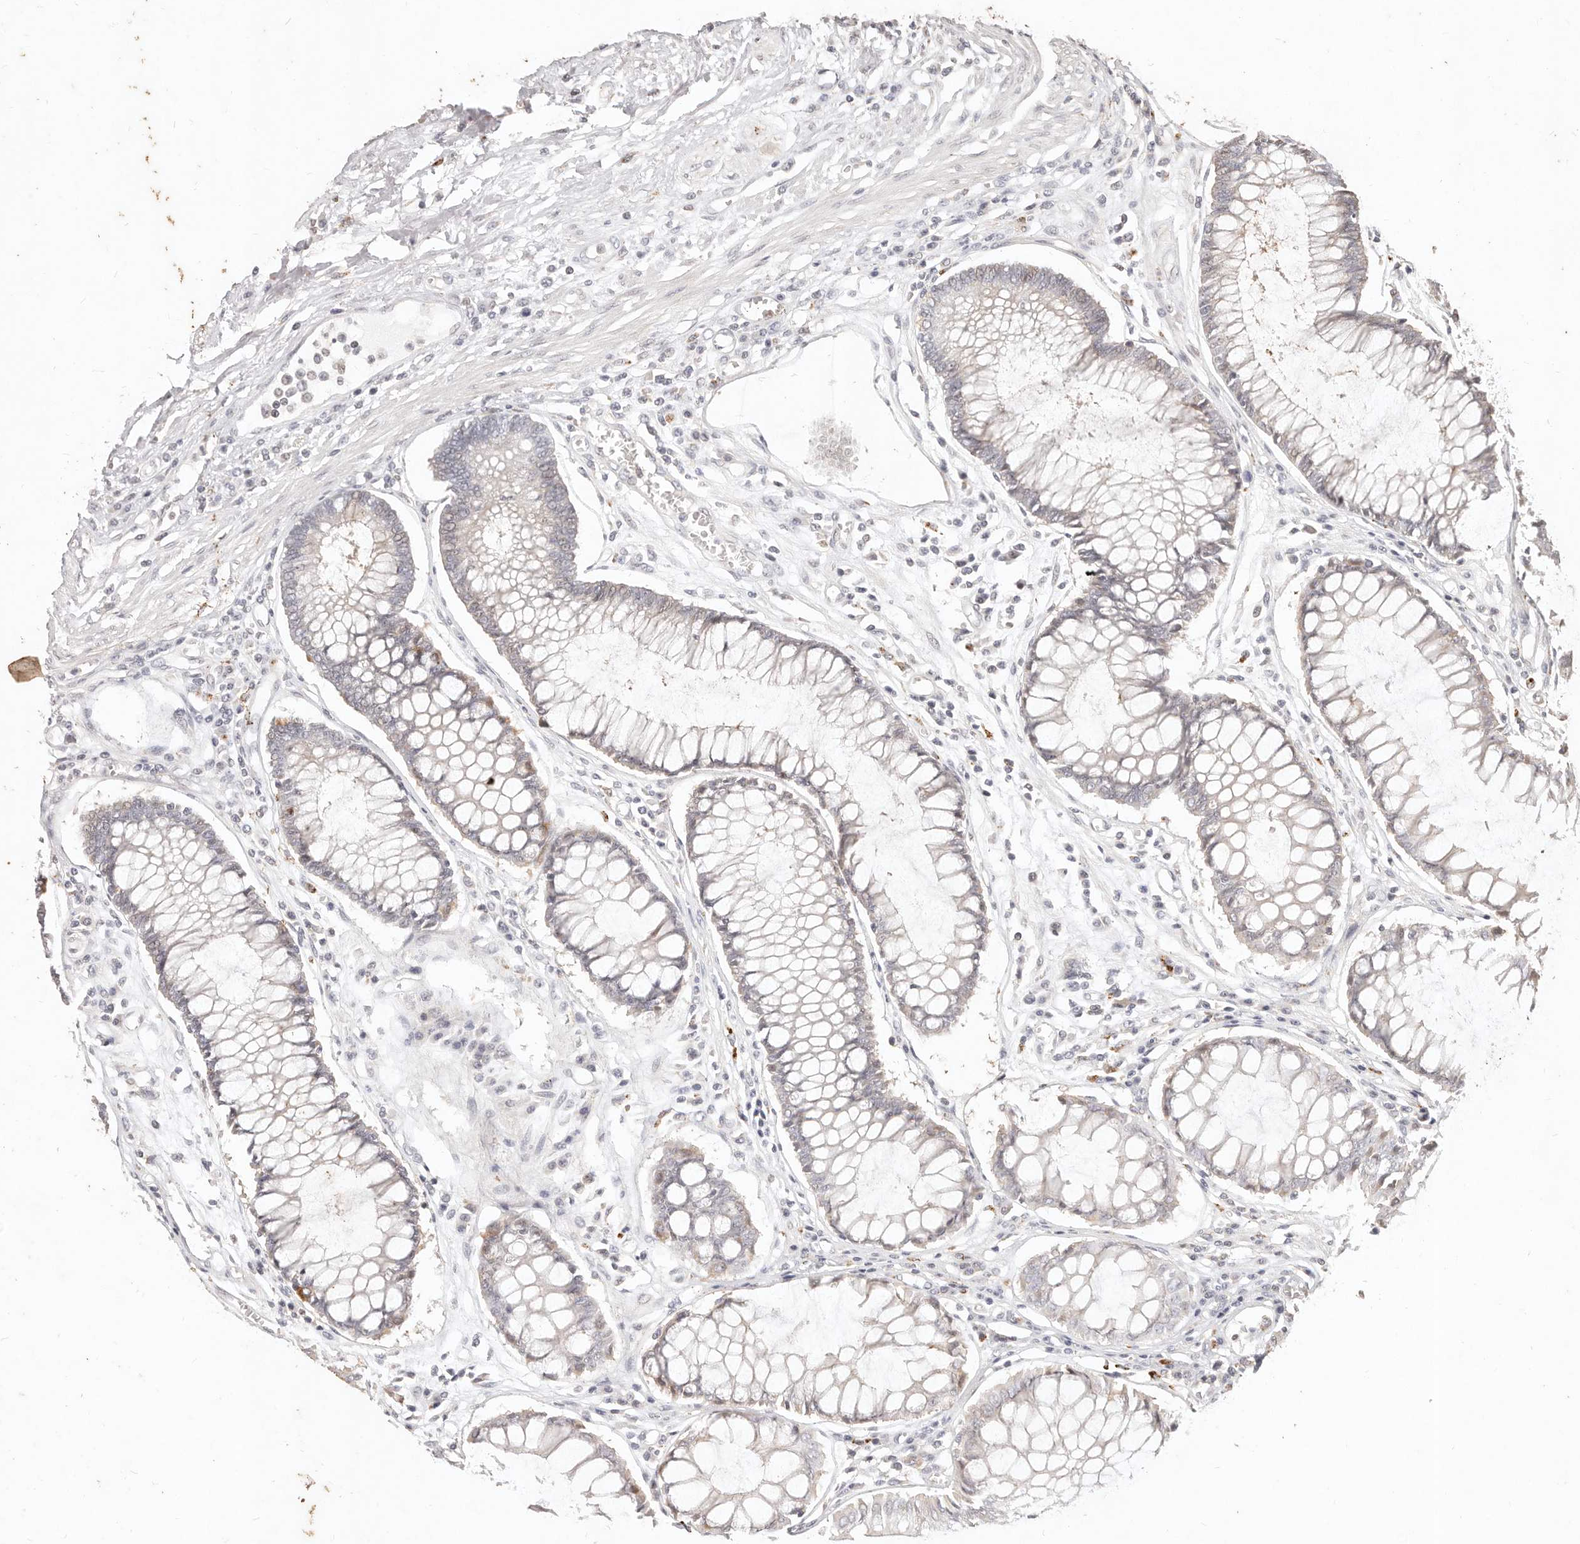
{"staining": {"intensity": "weak", "quantity": "<25%", "location": "cytoplasmic/membranous"}, "tissue": "colorectal cancer", "cell_type": "Tumor cells", "image_type": "cancer", "snomed": [{"axis": "morphology", "description": "Adenocarcinoma, NOS"}, {"axis": "topography", "description": "Rectum"}], "caption": "Tumor cells are negative for protein expression in human colorectal adenocarcinoma. (DAB IHC, high magnification).", "gene": "KIF9", "patient": {"sex": "male", "age": 84}}